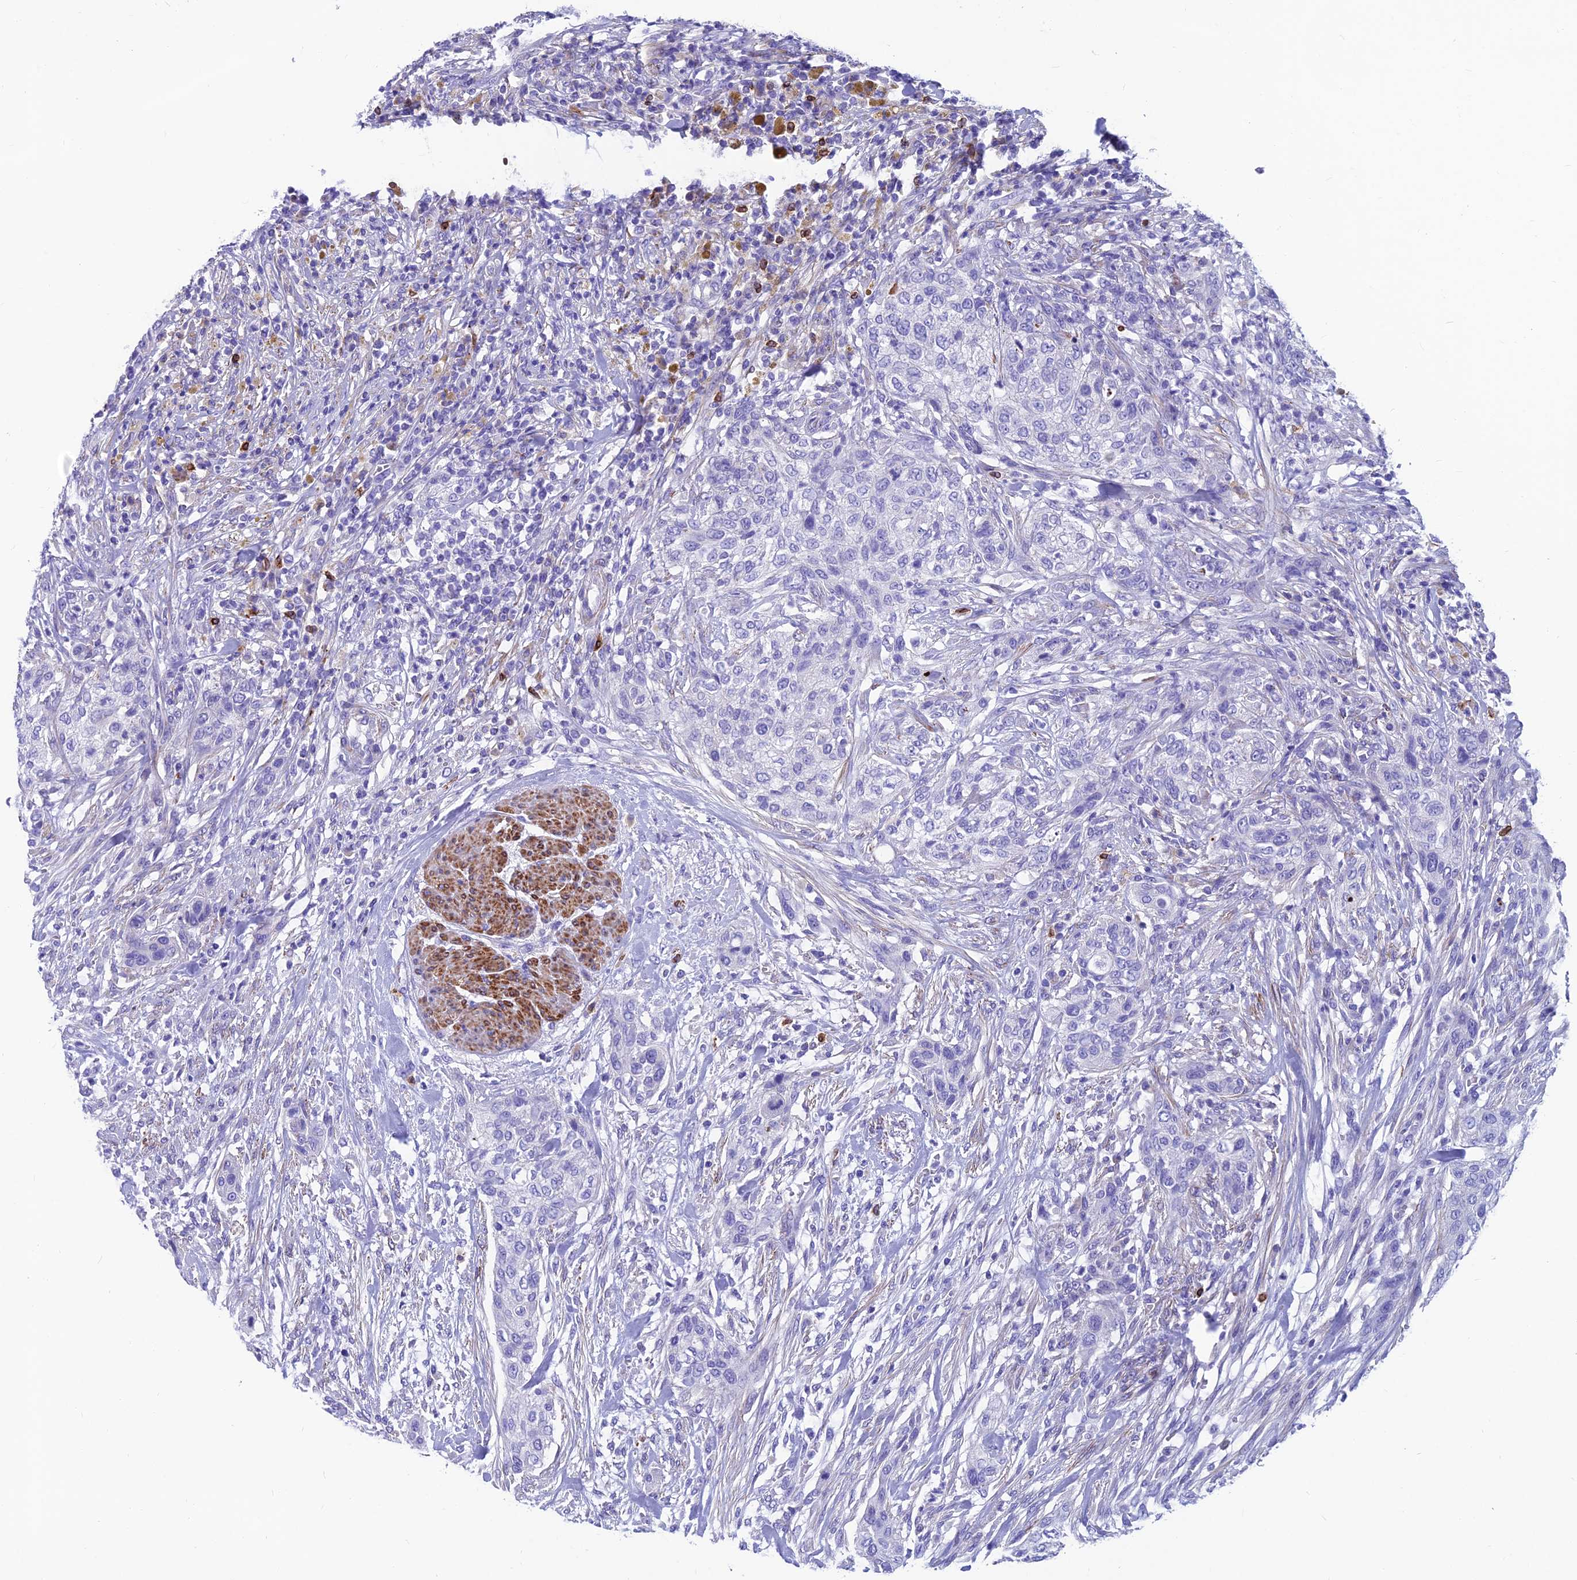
{"staining": {"intensity": "negative", "quantity": "none", "location": "none"}, "tissue": "urothelial cancer", "cell_type": "Tumor cells", "image_type": "cancer", "snomed": [{"axis": "morphology", "description": "Urothelial carcinoma, High grade"}, {"axis": "topography", "description": "Urinary bladder"}], "caption": "The IHC photomicrograph has no significant staining in tumor cells of urothelial cancer tissue.", "gene": "GNG11", "patient": {"sex": "male", "age": 35}}